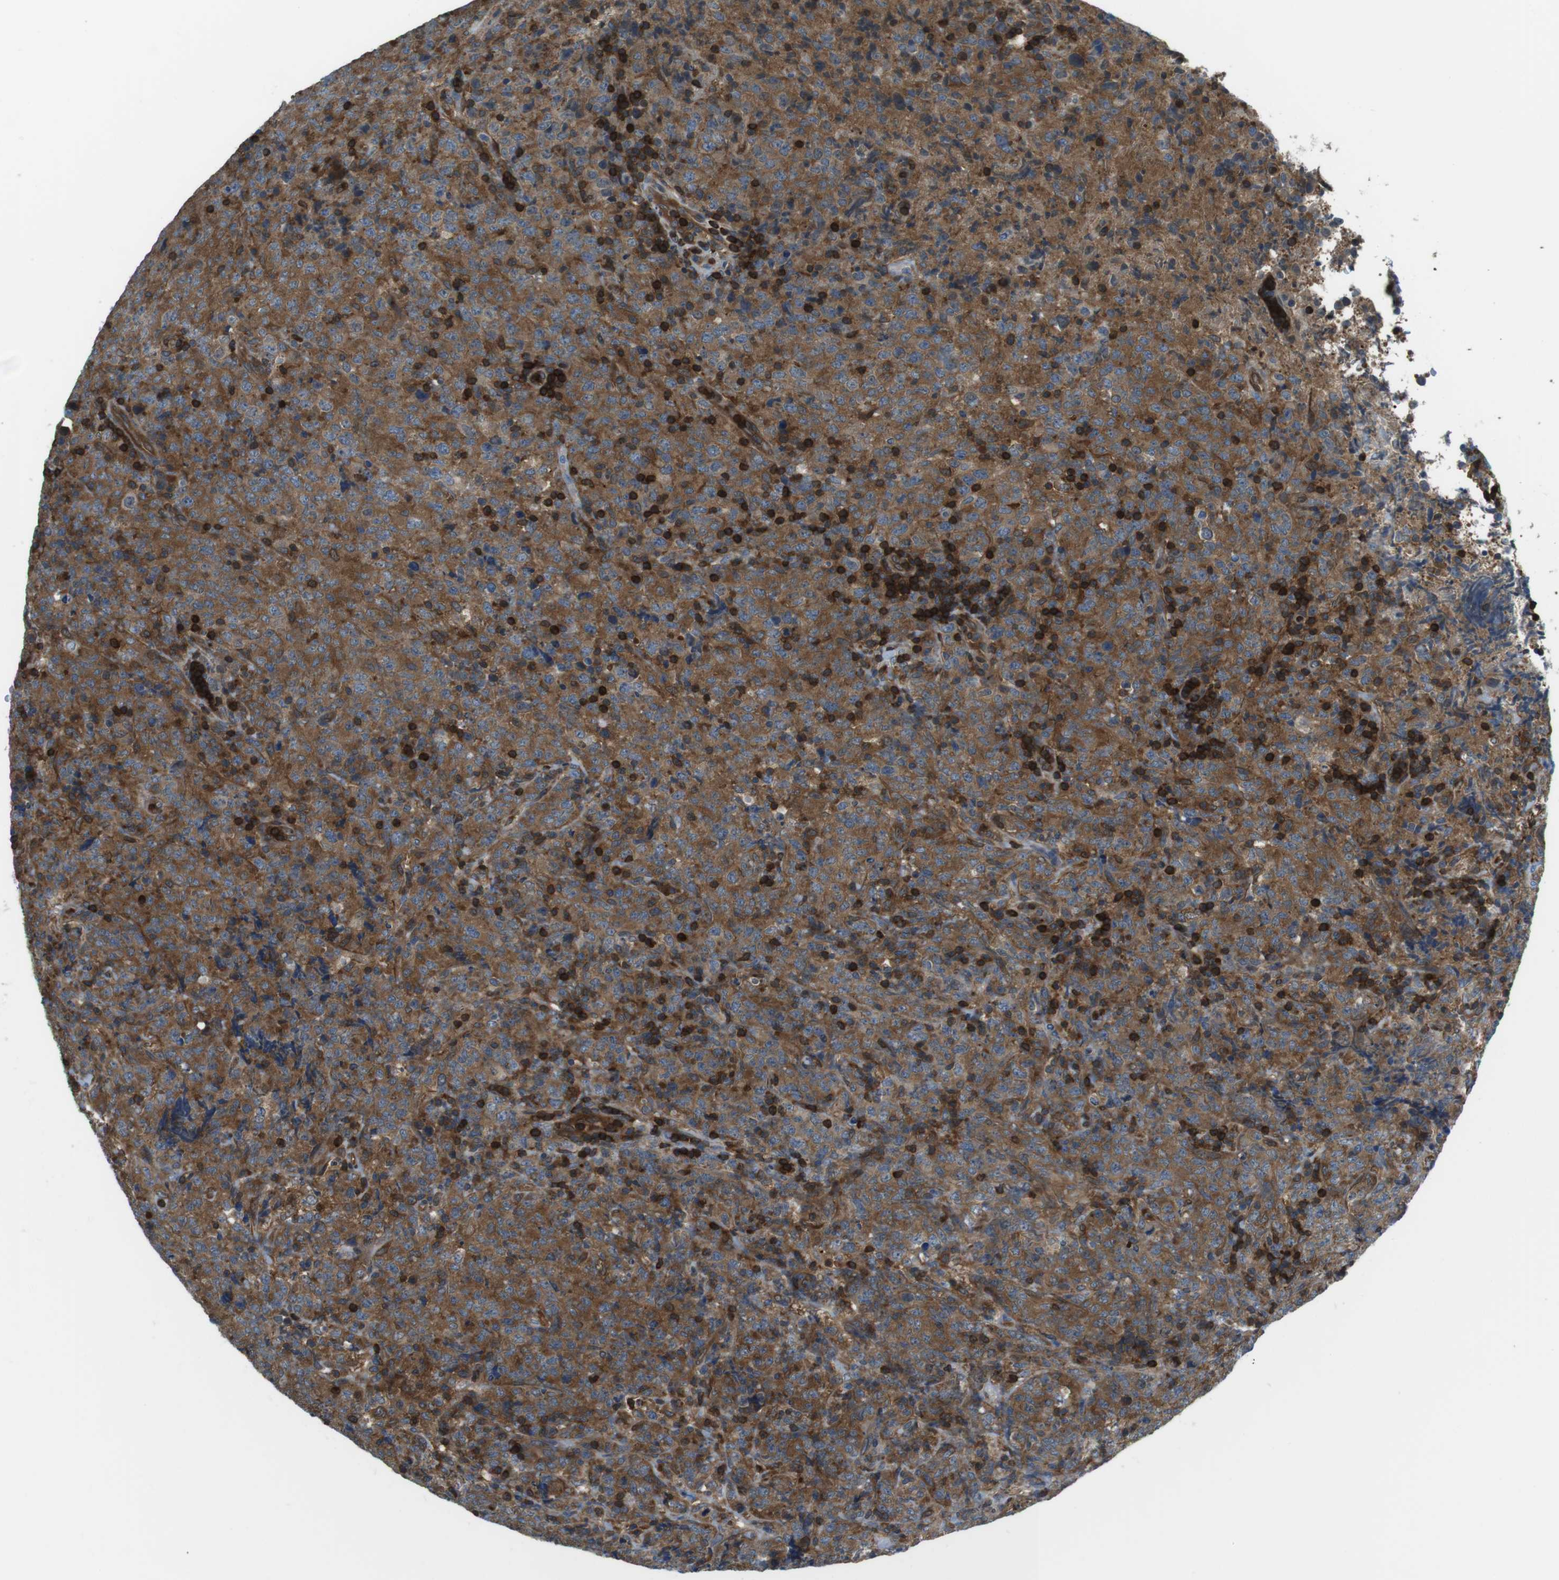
{"staining": {"intensity": "moderate", "quantity": ">75%", "location": "cytoplasmic/membranous"}, "tissue": "lymphoma", "cell_type": "Tumor cells", "image_type": "cancer", "snomed": [{"axis": "morphology", "description": "Malignant lymphoma, non-Hodgkin's type, High grade"}, {"axis": "topography", "description": "Tonsil"}], "caption": "Immunohistochemical staining of lymphoma reveals moderate cytoplasmic/membranous protein positivity in approximately >75% of tumor cells.", "gene": "TES", "patient": {"sex": "female", "age": 36}}